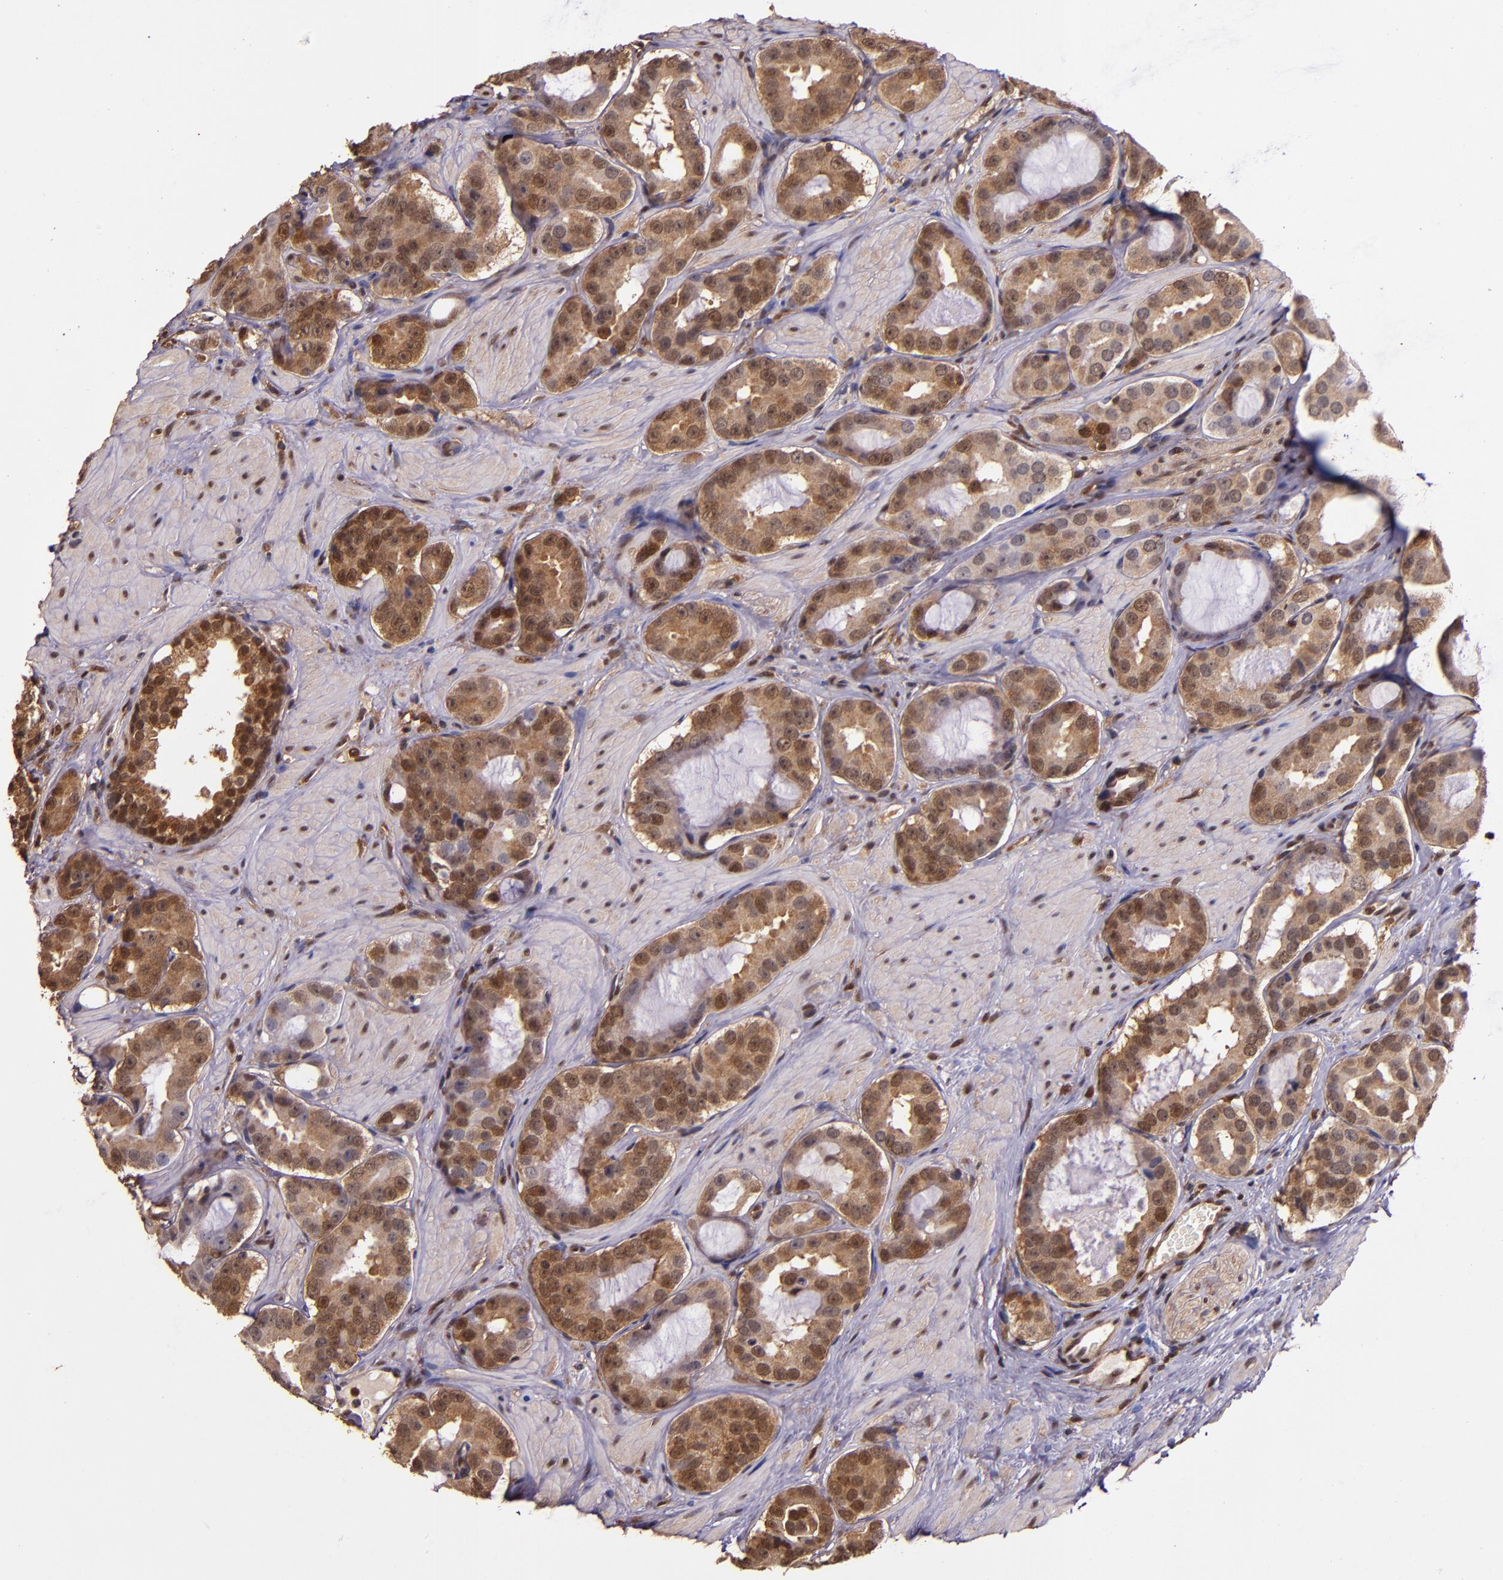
{"staining": {"intensity": "moderate", "quantity": ">75%", "location": "cytoplasmic/membranous,nuclear"}, "tissue": "prostate cancer", "cell_type": "Tumor cells", "image_type": "cancer", "snomed": [{"axis": "morphology", "description": "Adenocarcinoma, Low grade"}, {"axis": "topography", "description": "Prostate"}], "caption": "Immunohistochemistry (IHC) (DAB) staining of prostate cancer shows moderate cytoplasmic/membranous and nuclear protein staining in about >75% of tumor cells.", "gene": "STAT6", "patient": {"sex": "male", "age": 59}}